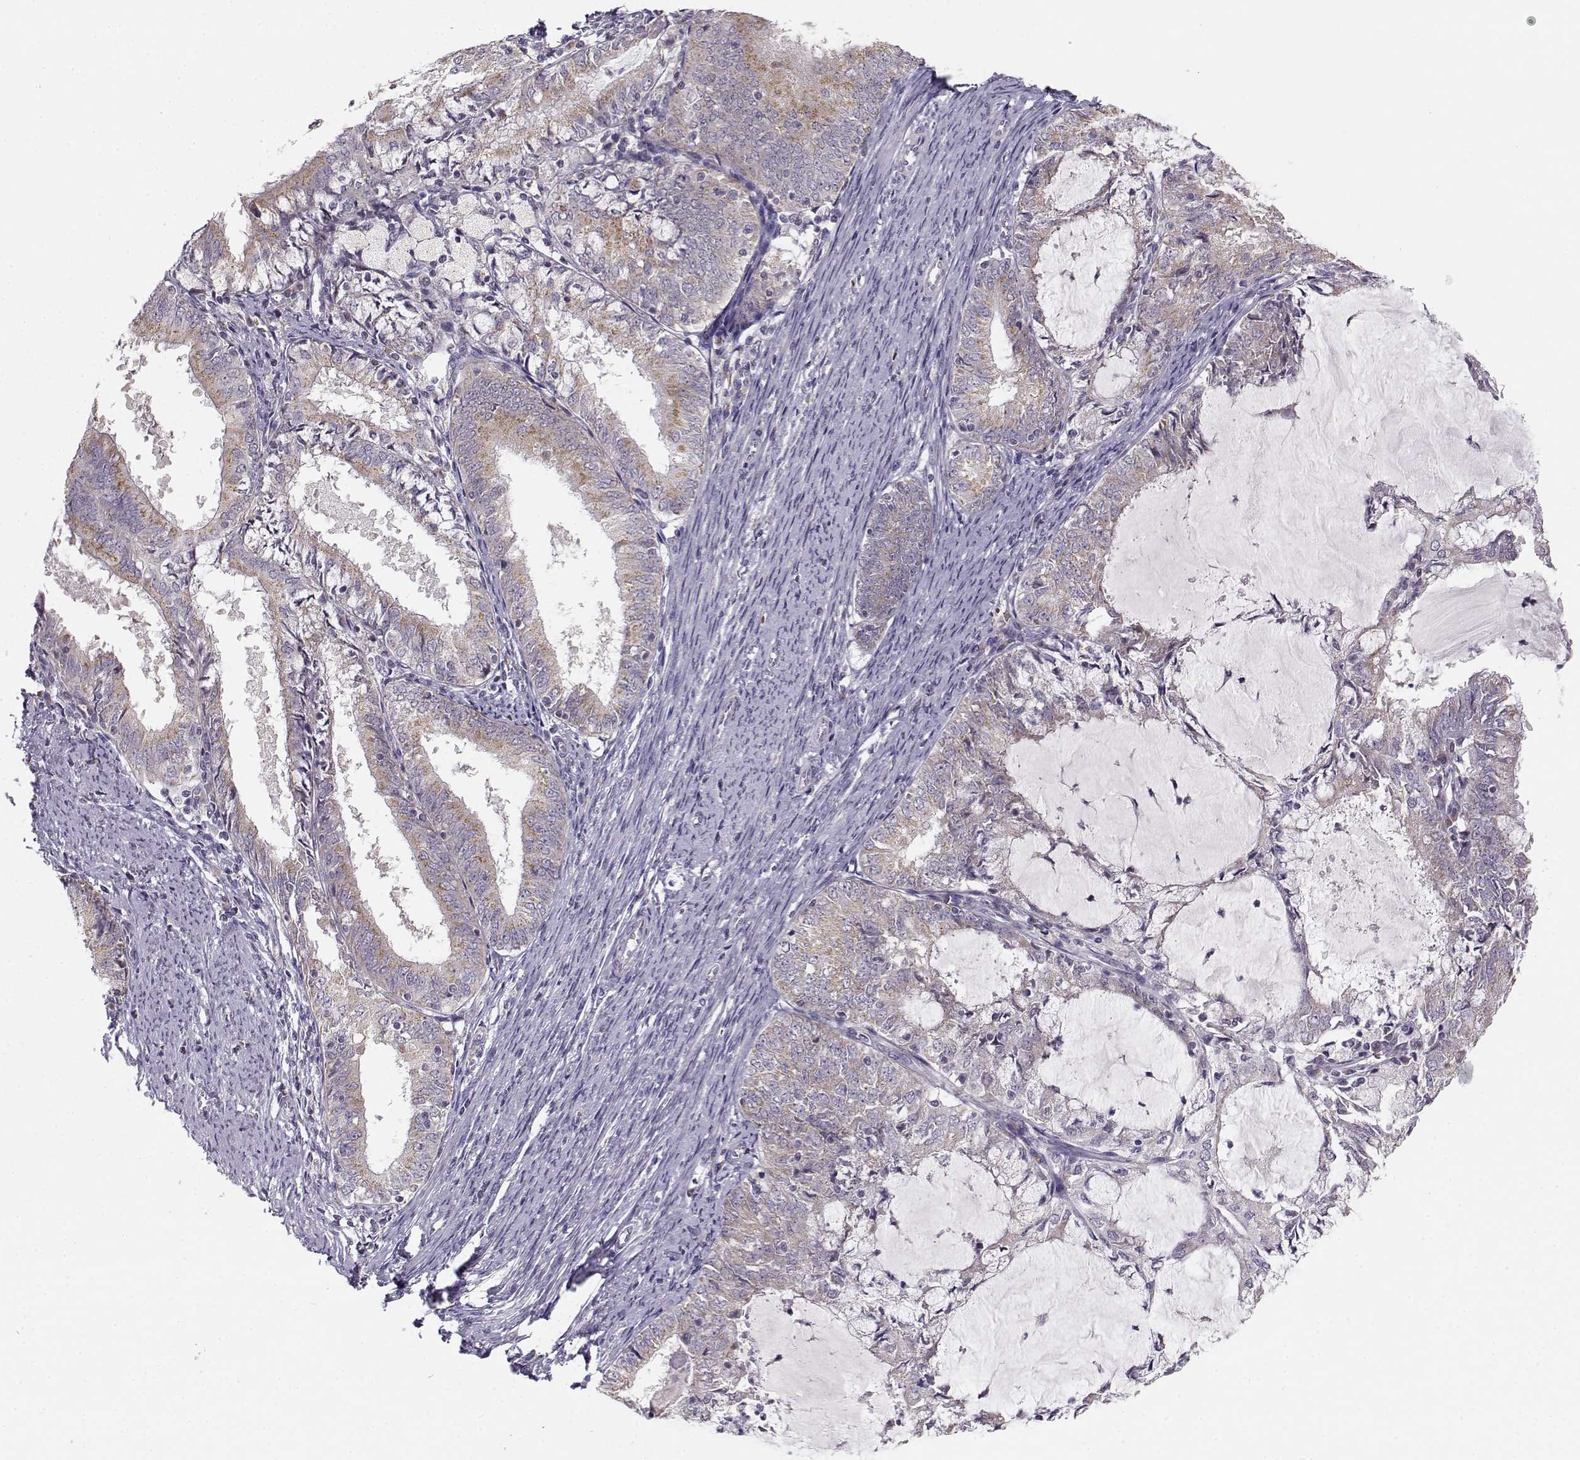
{"staining": {"intensity": "weak", "quantity": ">75%", "location": "cytoplasmic/membranous"}, "tissue": "endometrial cancer", "cell_type": "Tumor cells", "image_type": "cancer", "snomed": [{"axis": "morphology", "description": "Adenocarcinoma, NOS"}, {"axis": "topography", "description": "Endometrium"}], "caption": "Immunohistochemistry photomicrograph of neoplastic tissue: adenocarcinoma (endometrial) stained using immunohistochemistry reveals low levels of weak protein expression localized specifically in the cytoplasmic/membranous of tumor cells, appearing as a cytoplasmic/membranous brown color.", "gene": "SLC4A5", "patient": {"sex": "female", "age": 57}}